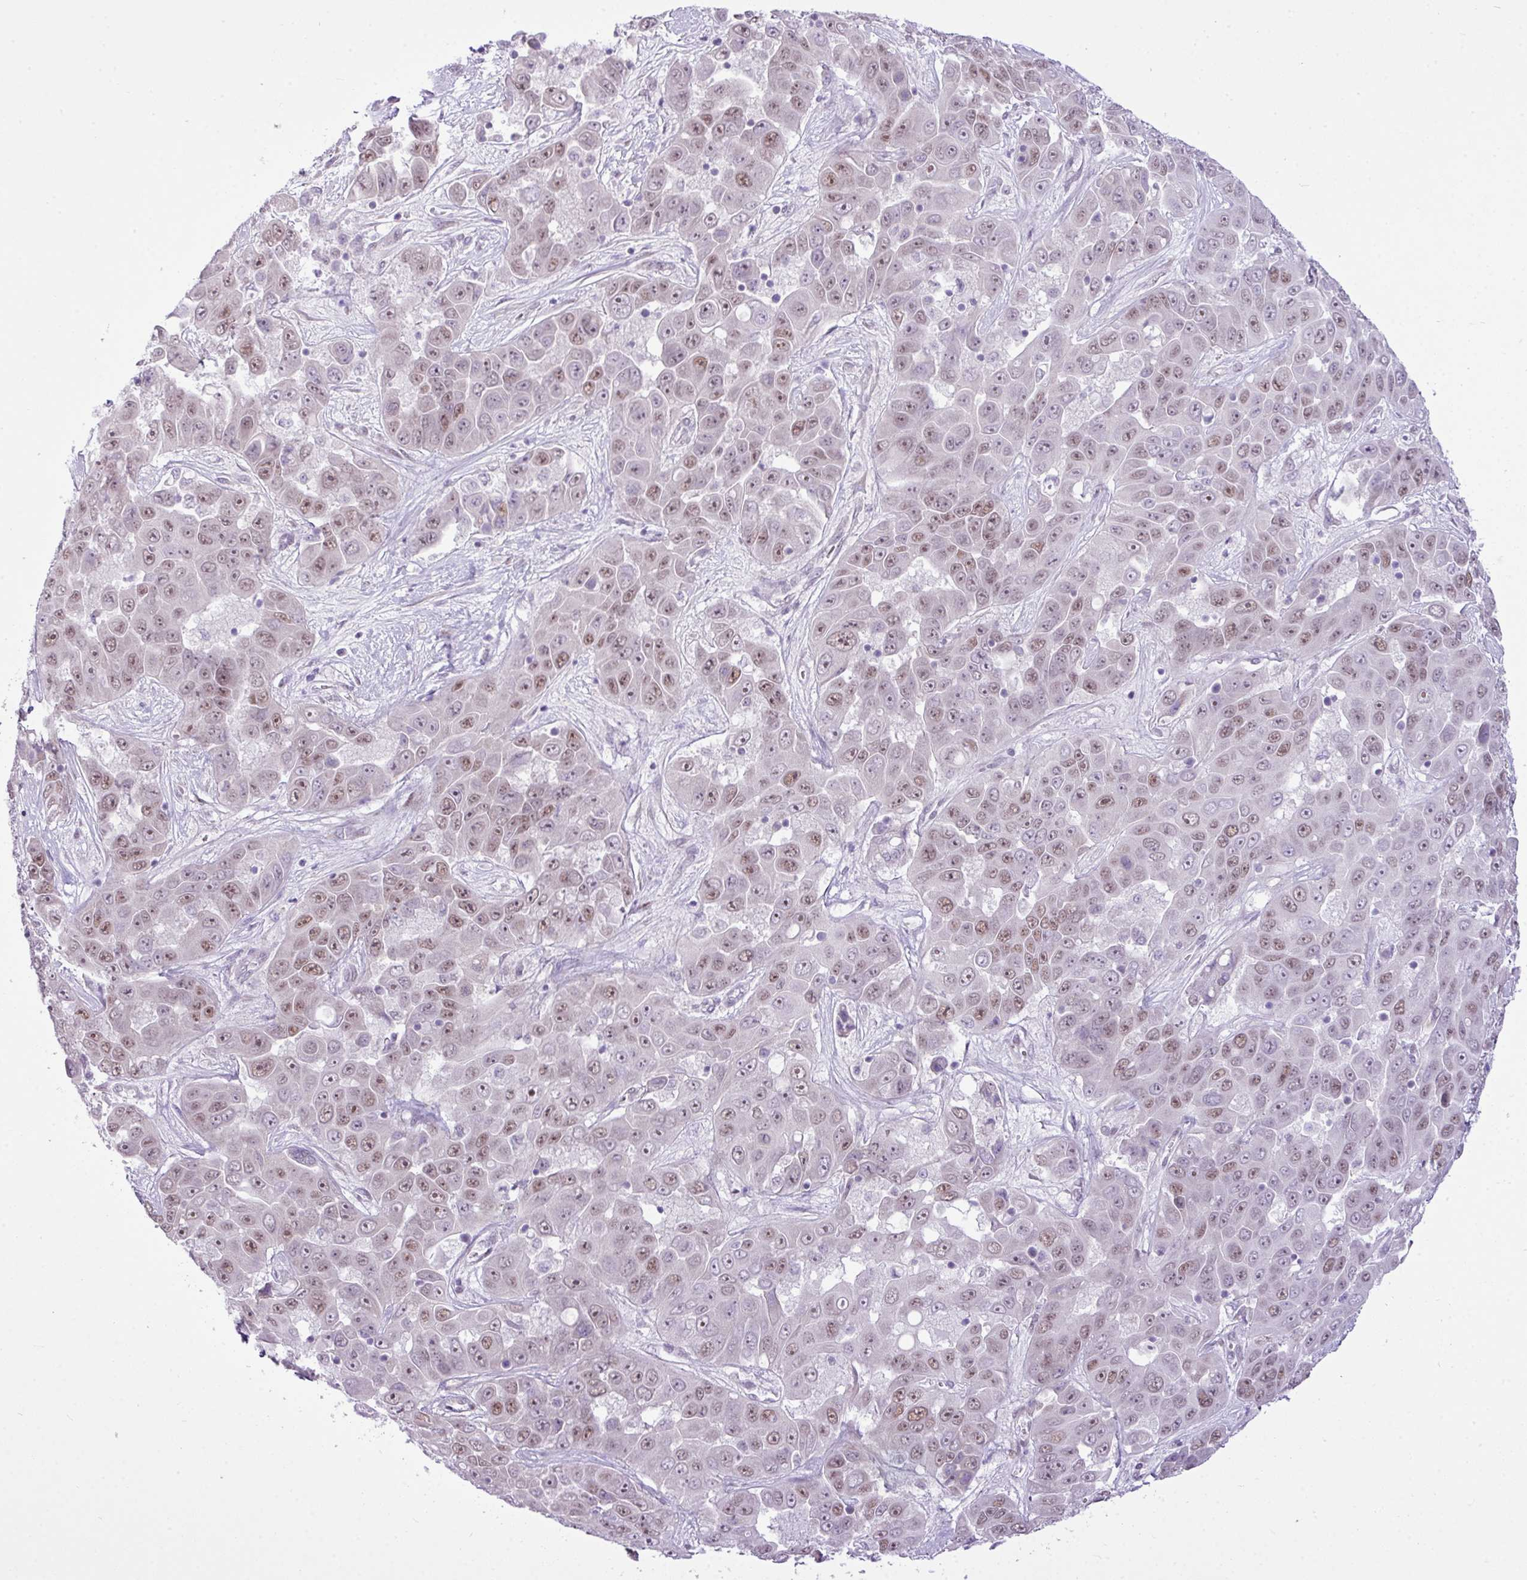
{"staining": {"intensity": "moderate", "quantity": "25%-75%", "location": "nuclear"}, "tissue": "liver cancer", "cell_type": "Tumor cells", "image_type": "cancer", "snomed": [{"axis": "morphology", "description": "Cholangiocarcinoma"}, {"axis": "topography", "description": "Liver"}], "caption": "Liver cancer stained with DAB immunohistochemistry displays medium levels of moderate nuclear staining in about 25%-75% of tumor cells.", "gene": "ELOA2", "patient": {"sex": "female", "age": 52}}